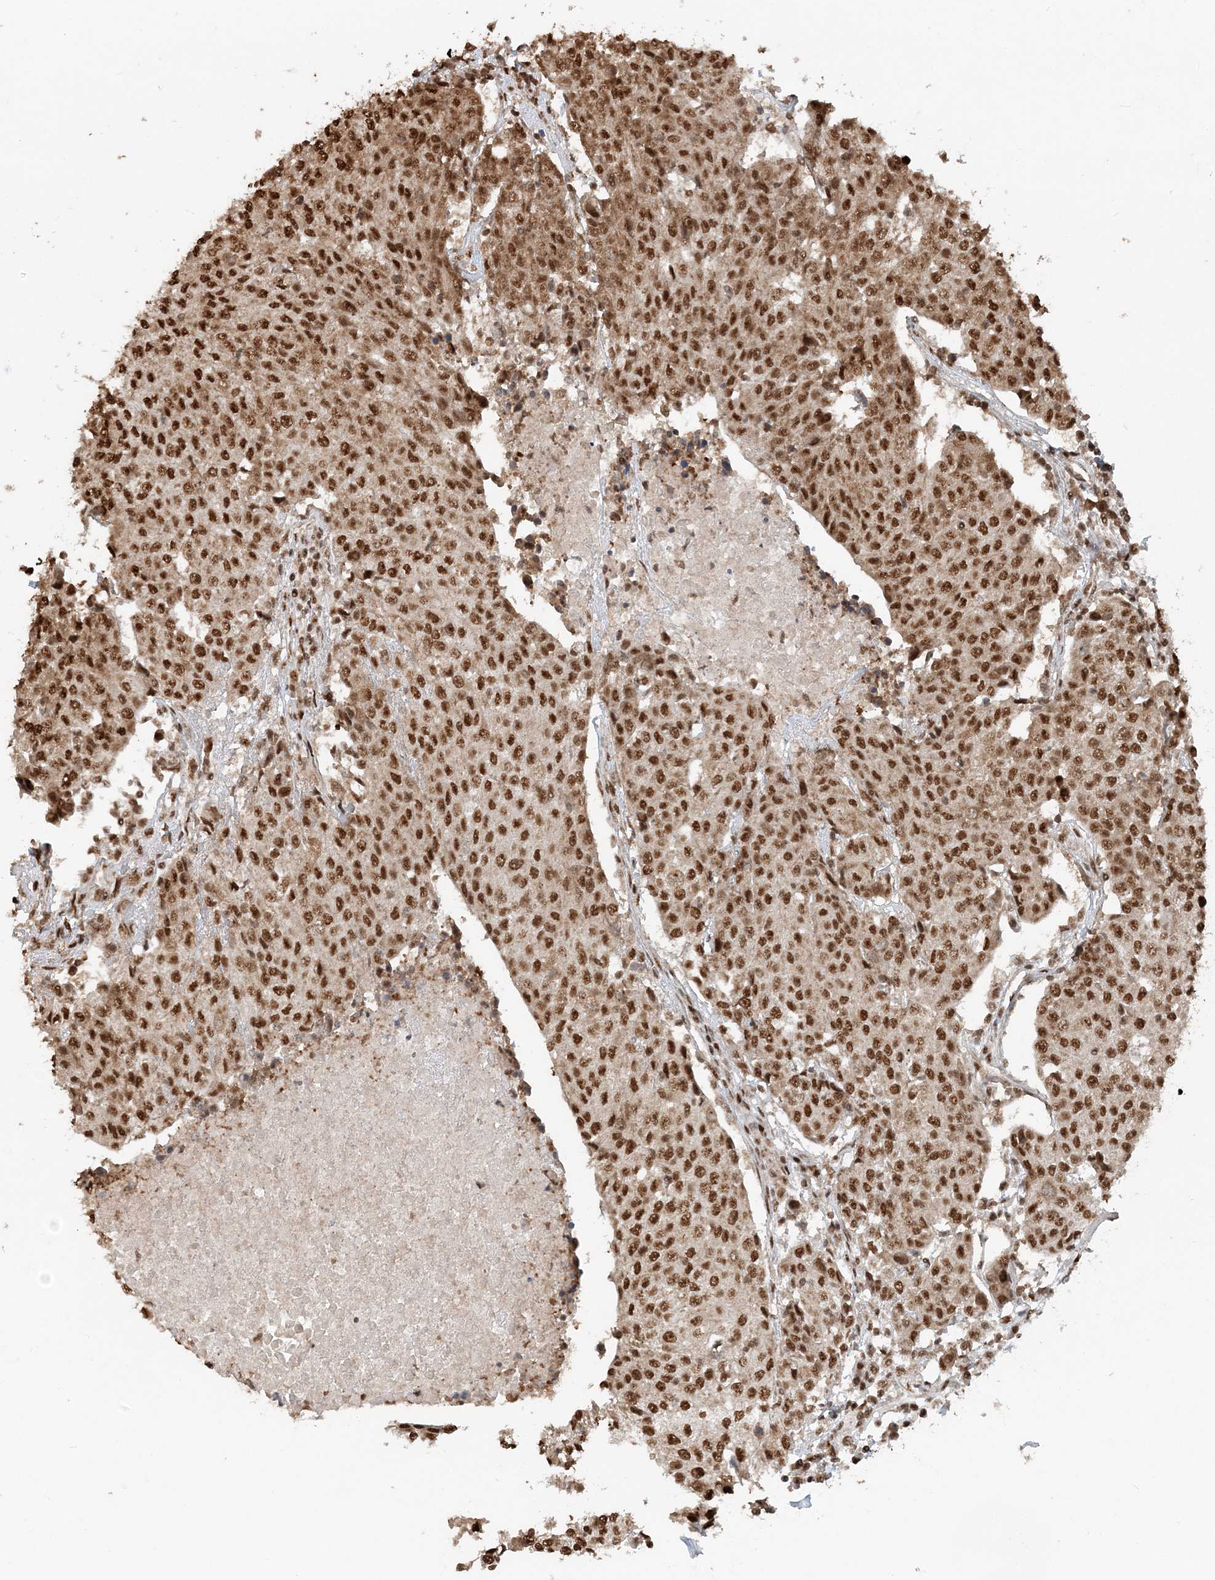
{"staining": {"intensity": "strong", "quantity": ">75%", "location": "nuclear"}, "tissue": "urothelial cancer", "cell_type": "Tumor cells", "image_type": "cancer", "snomed": [{"axis": "morphology", "description": "Urothelial carcinoma, High grade"}, {"axis": "topography", "description": "Urinary bladder"}], "caption": "This is an image of immunohistochemistry (IHC) staining of urothelial carcinoma (high-grade), which shows strong expression in the nuclear of tumor cells.", "gene": "ARHGAP35", "patient": {"sex": "female", "age": 85}}